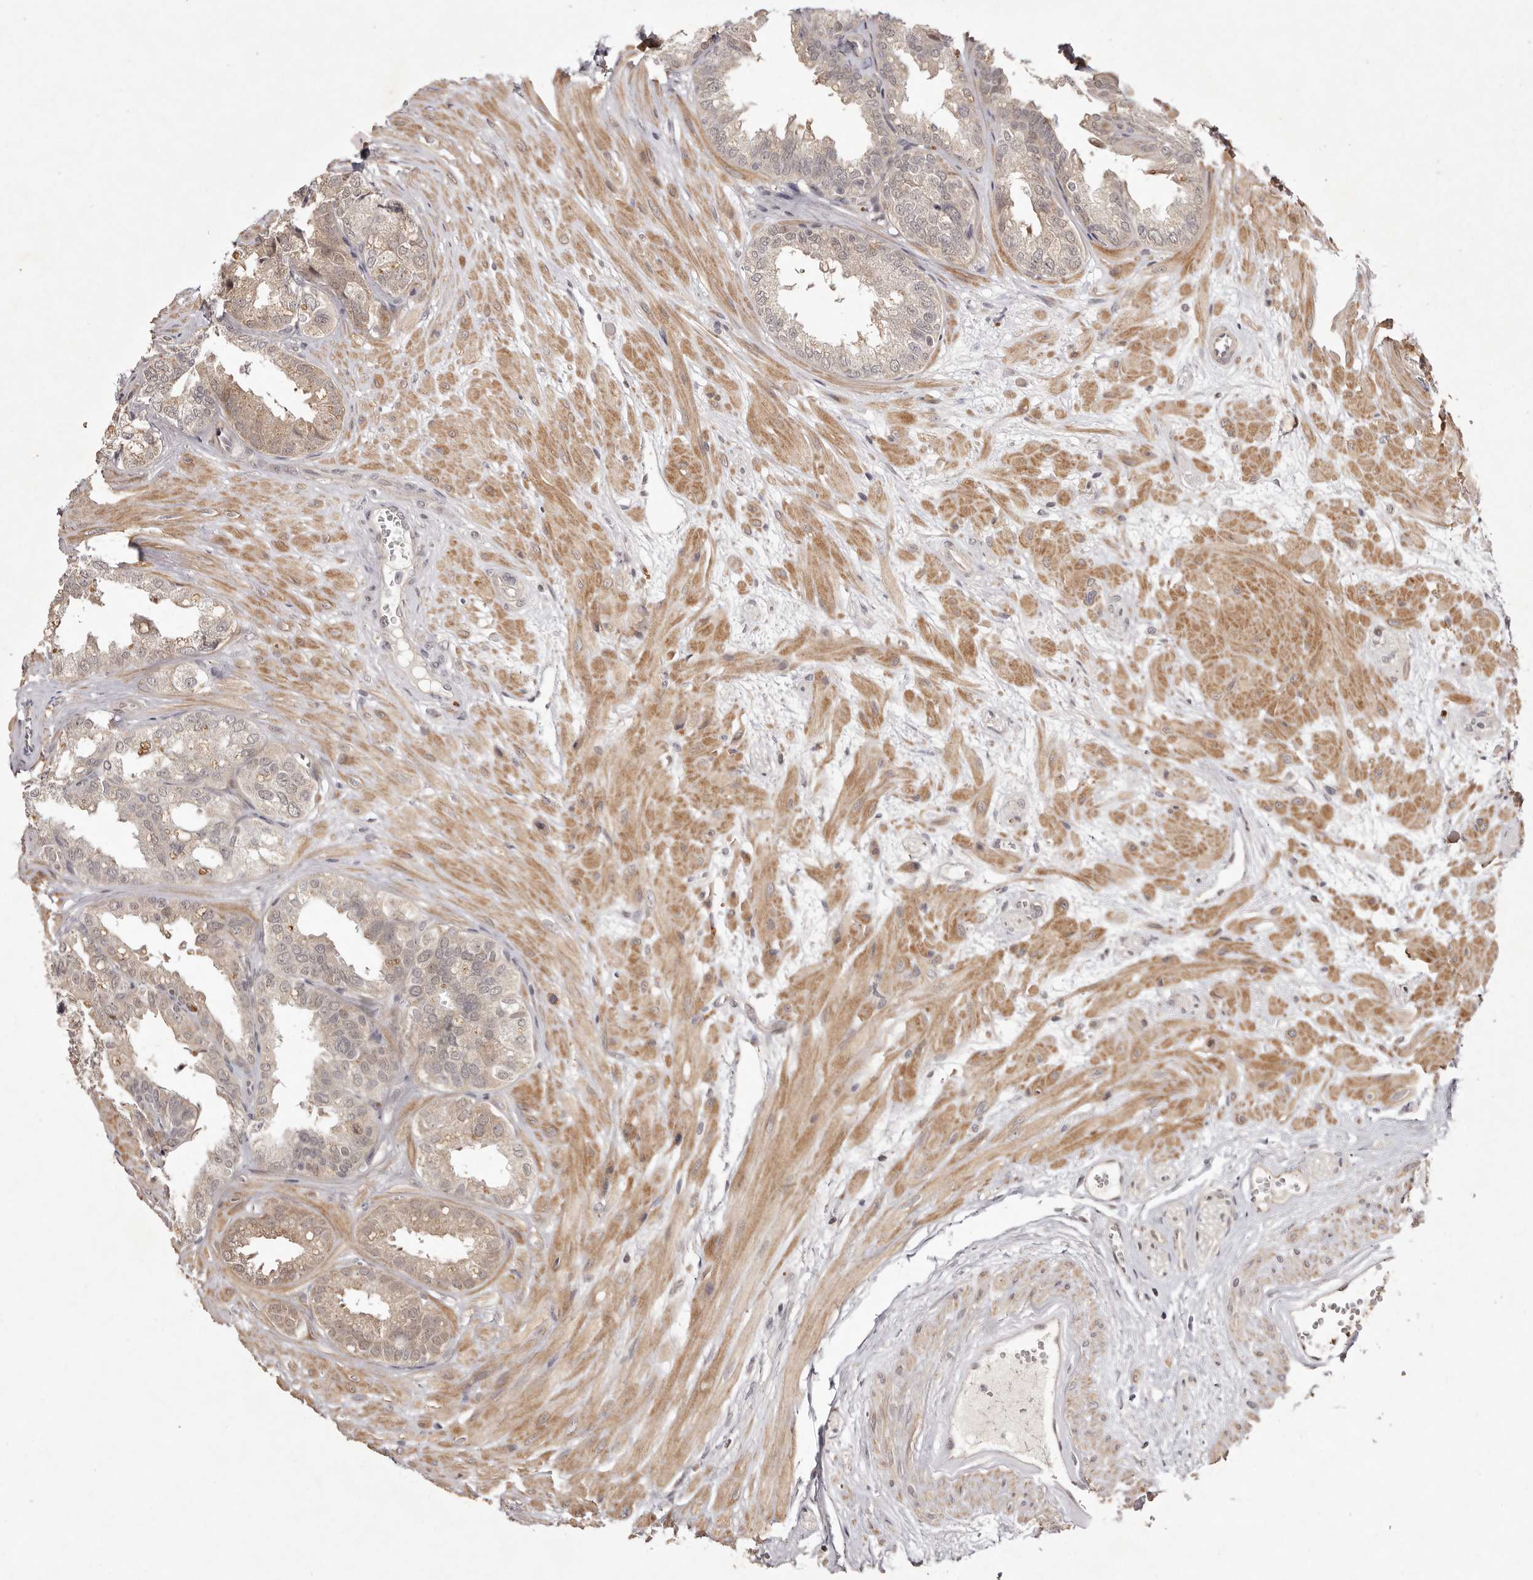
{"staining": {"intensity": "weak", "quantity": "25%-75%", "location": "cytoplasmic/membranous,nuclear"}, "tissue": "seminal vesicle", "cell_type": "Glandular cells", "image_type": "normal", "snomed": [{"axis": "morphology", "description": "Normal tissue, NOS"}, {"axis": "topography", "description": "Prostate"}, {"axis": "topography", "description": "Seminal veicle"}], "caption": "Immunohistochemical staining of benign human seminal vesicle shows weak cytoplasmic/membranous,nuclear protein expression in about 25%-75% of glandular cells. (IHC, brightfield microscopy, high magnification).", "gene": "BUD31", "patient": {"sex": "male", "age": 51}}